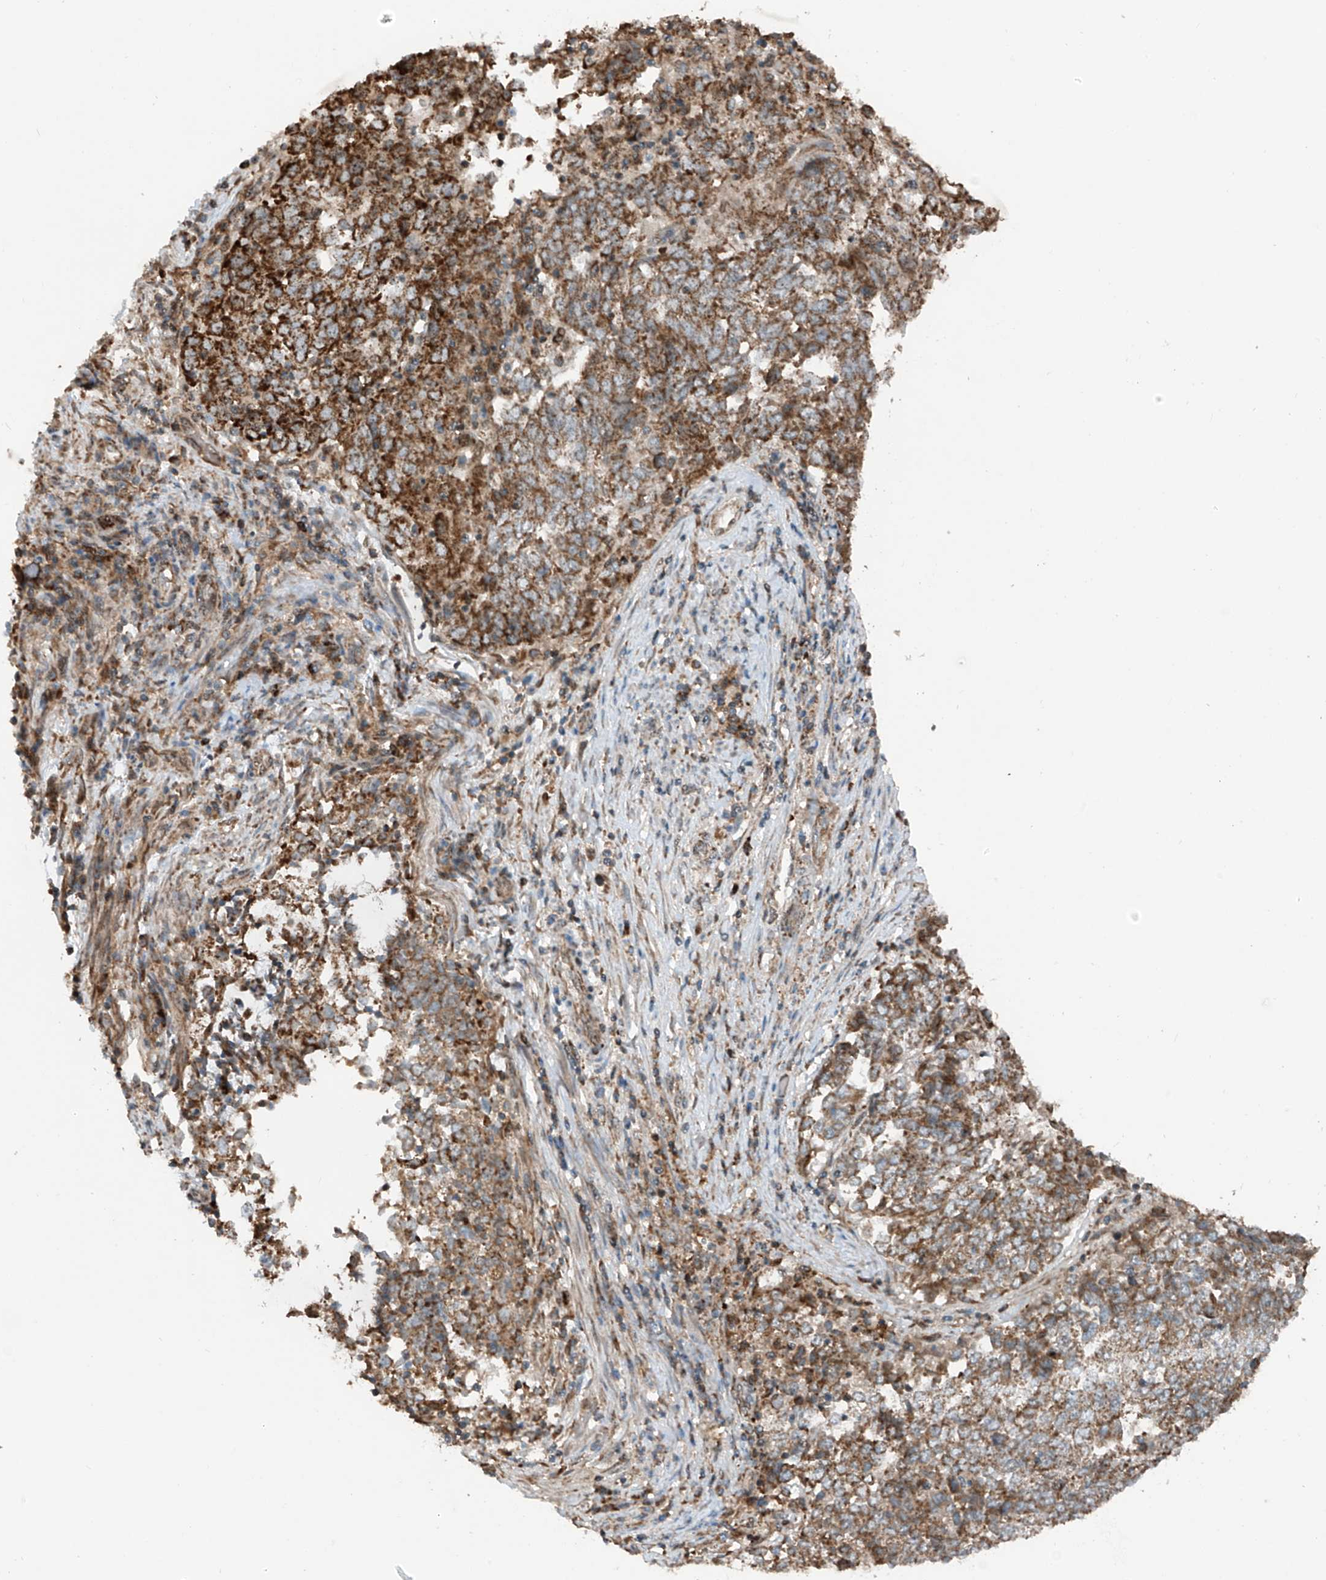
{"staining": {"intensity": "strong", "quantity": "25%-75%", "location": "cytoplasmic/membranous"}, "tissue": "endometrial cancer", "cell_type": "Tumor cells", "image_type": "cancer", "snomed": [{"axis": "morphology", "description": "Adenocarcinoma, NOS"}, {"axis": "topography", "description": "Endometrium"}], "caption": "Immunohistochemistry staining of endometrial cancer (adenocarcinoma), which demonstrates high levels of strong cytoplasmic/membranous positivity in about 25%-75% of tumor cells indicating strong cytoplasmic/membranous protein positivity. The staining was performed using DAB (3,3'-diaminobenzidine) (brown) for protein detection and nuclei were counterstained in hematoxylin (blue).", "gene": "SAMD3", "patient": {"sex": "female", "age": 80}}